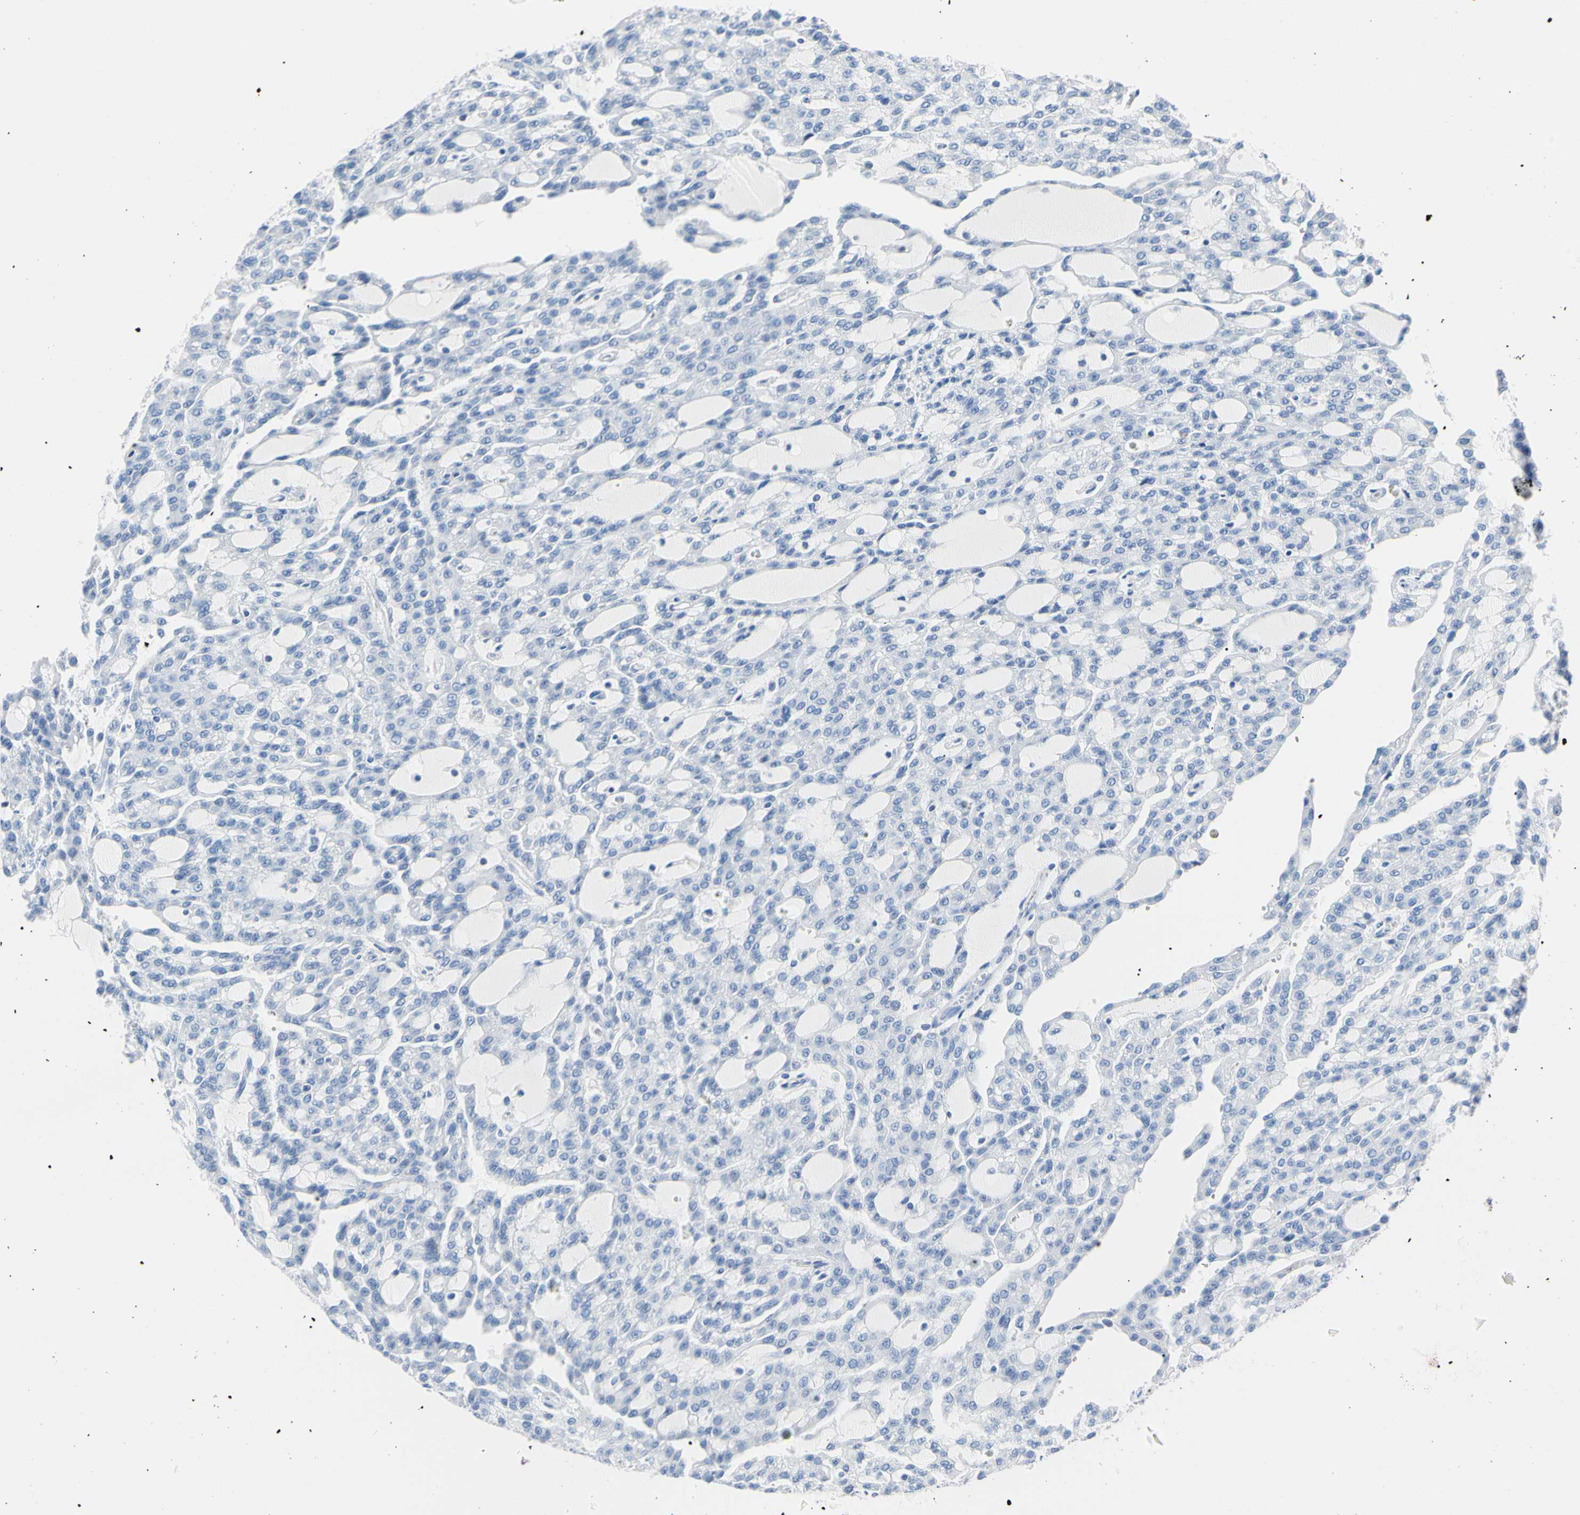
{"staining": {"intensity": "negative", "quantity": "none", "location": "none"}, "tissue": "renal cancer", "cell_type": "Tumor cells", "image_type": "cancer", "snomed": [{"axis": "morphology", "description": "Adenocarcinoma, NOS"}, {"axis": "topography", "description": "Kidney"}], "caption": "The histopathology image shows no staining of tumor cells in renal cancer.", "gene": "NCF4", "patient": {"sex": "male", "age": 63}}